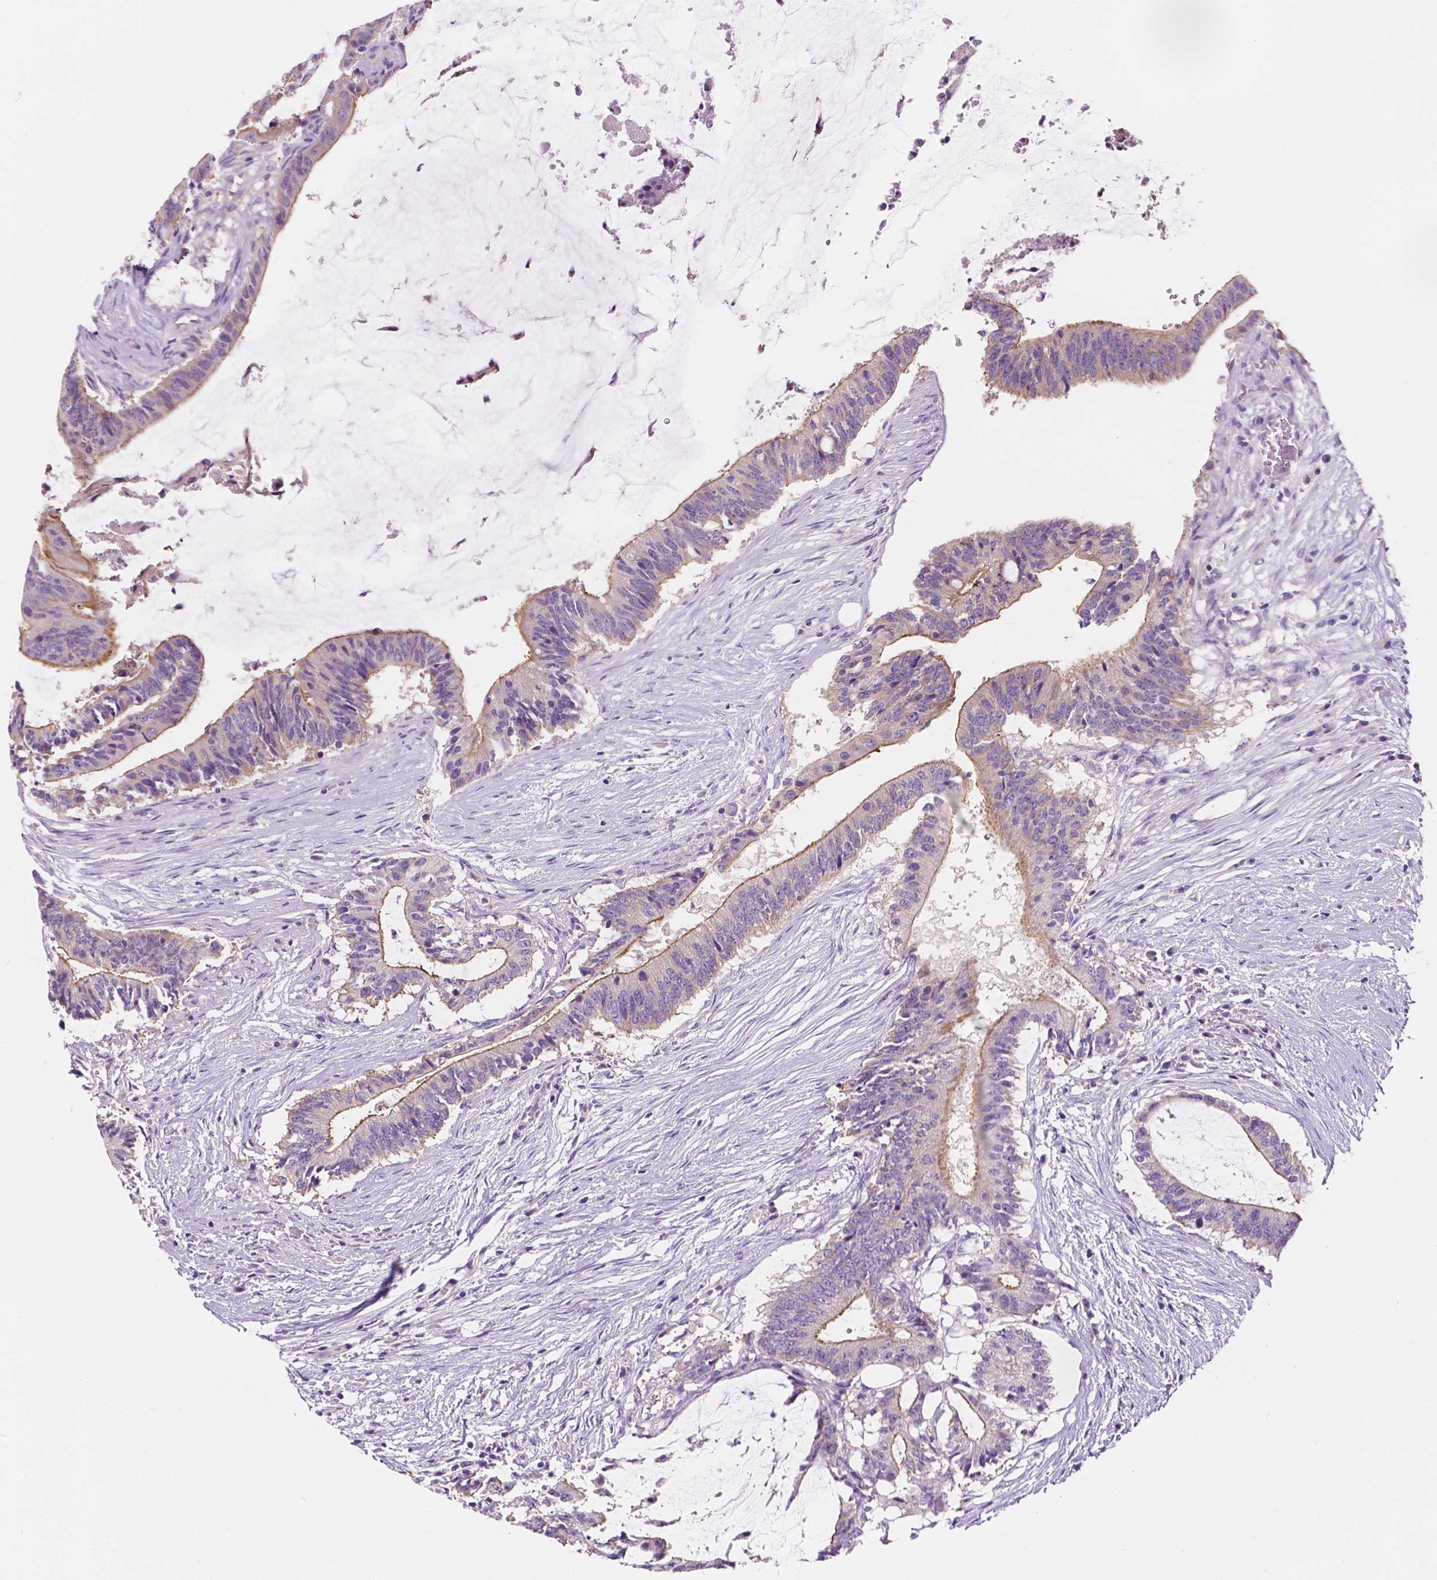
{"staining": {"intensity": "negative", "quantity": "none", "location": "none"}, "tissue": "colorectal cancer", "cell_type": "Tumor cells", "image_type": "cancer", "snomed": [{"axis": "morphology", "description": "Adenocarcinoma, NOS"}, {"axis": "topography", "description": "Colon"}], "caption": "Immunohistochemical staining of human colorectal cancer (adenocarcinoma) exhibits no significant staining in tumor cells.", "gene": "SIRT2", "patient": {"sex": "female", "age": 43}}